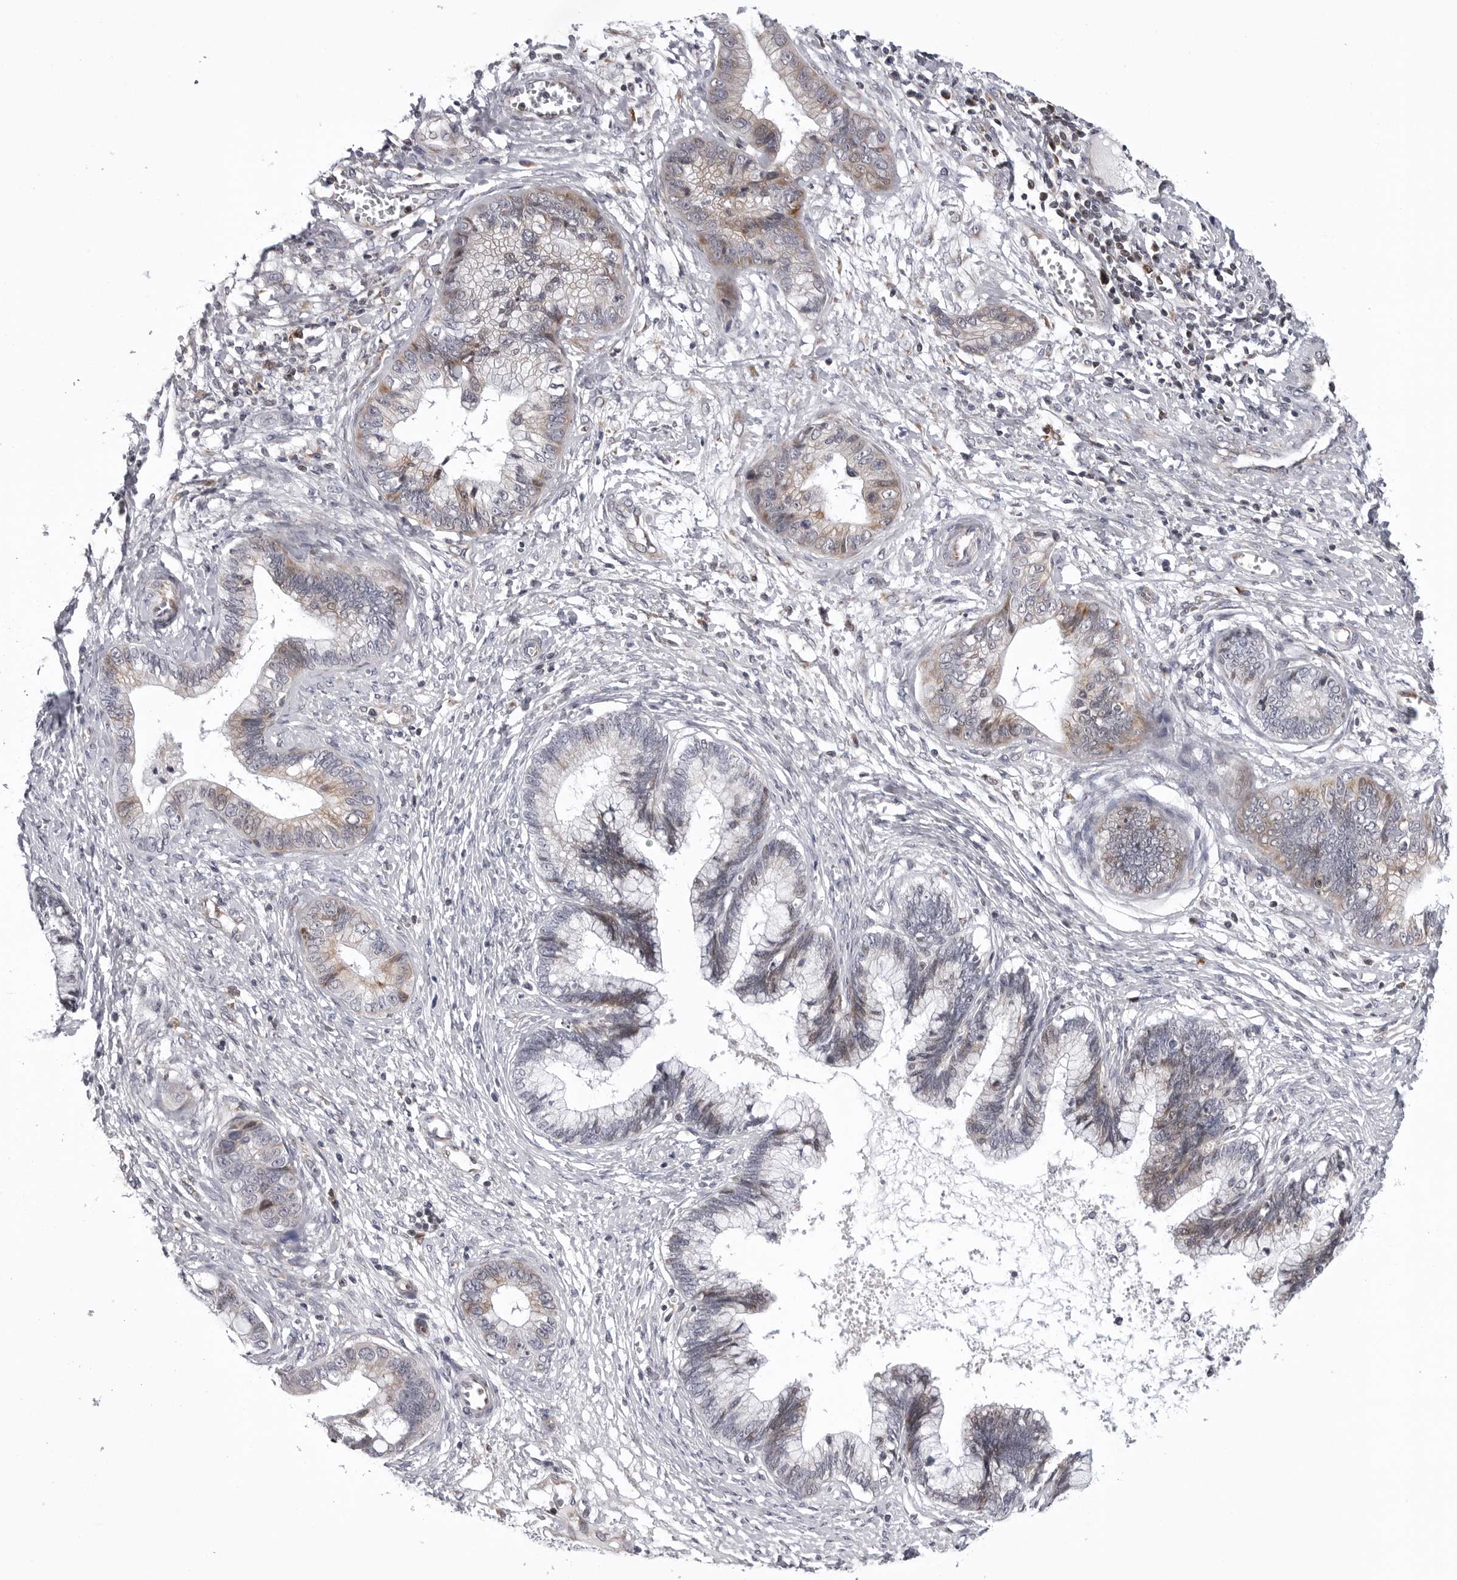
{"staining": {"intensity": "weak", "quantity": "<25%", "location": "cytoplasmic/membranous"}, "tissue": "cervical cancer", "cell_type": "Tumor cells", "image_type": "cancer", "snomed": [{"axis": "morphology", "description": "Adenocarcinoma, NOS"}, {"axis": "topography", "description": "Cervix"}], "caption": "Human cervical adenocarcinoma stained for a protein using immunohistochemistry shows no positivity in tumor cells.", "gene": "CDK20", "patient": {"sex": "female", "age": 44}}